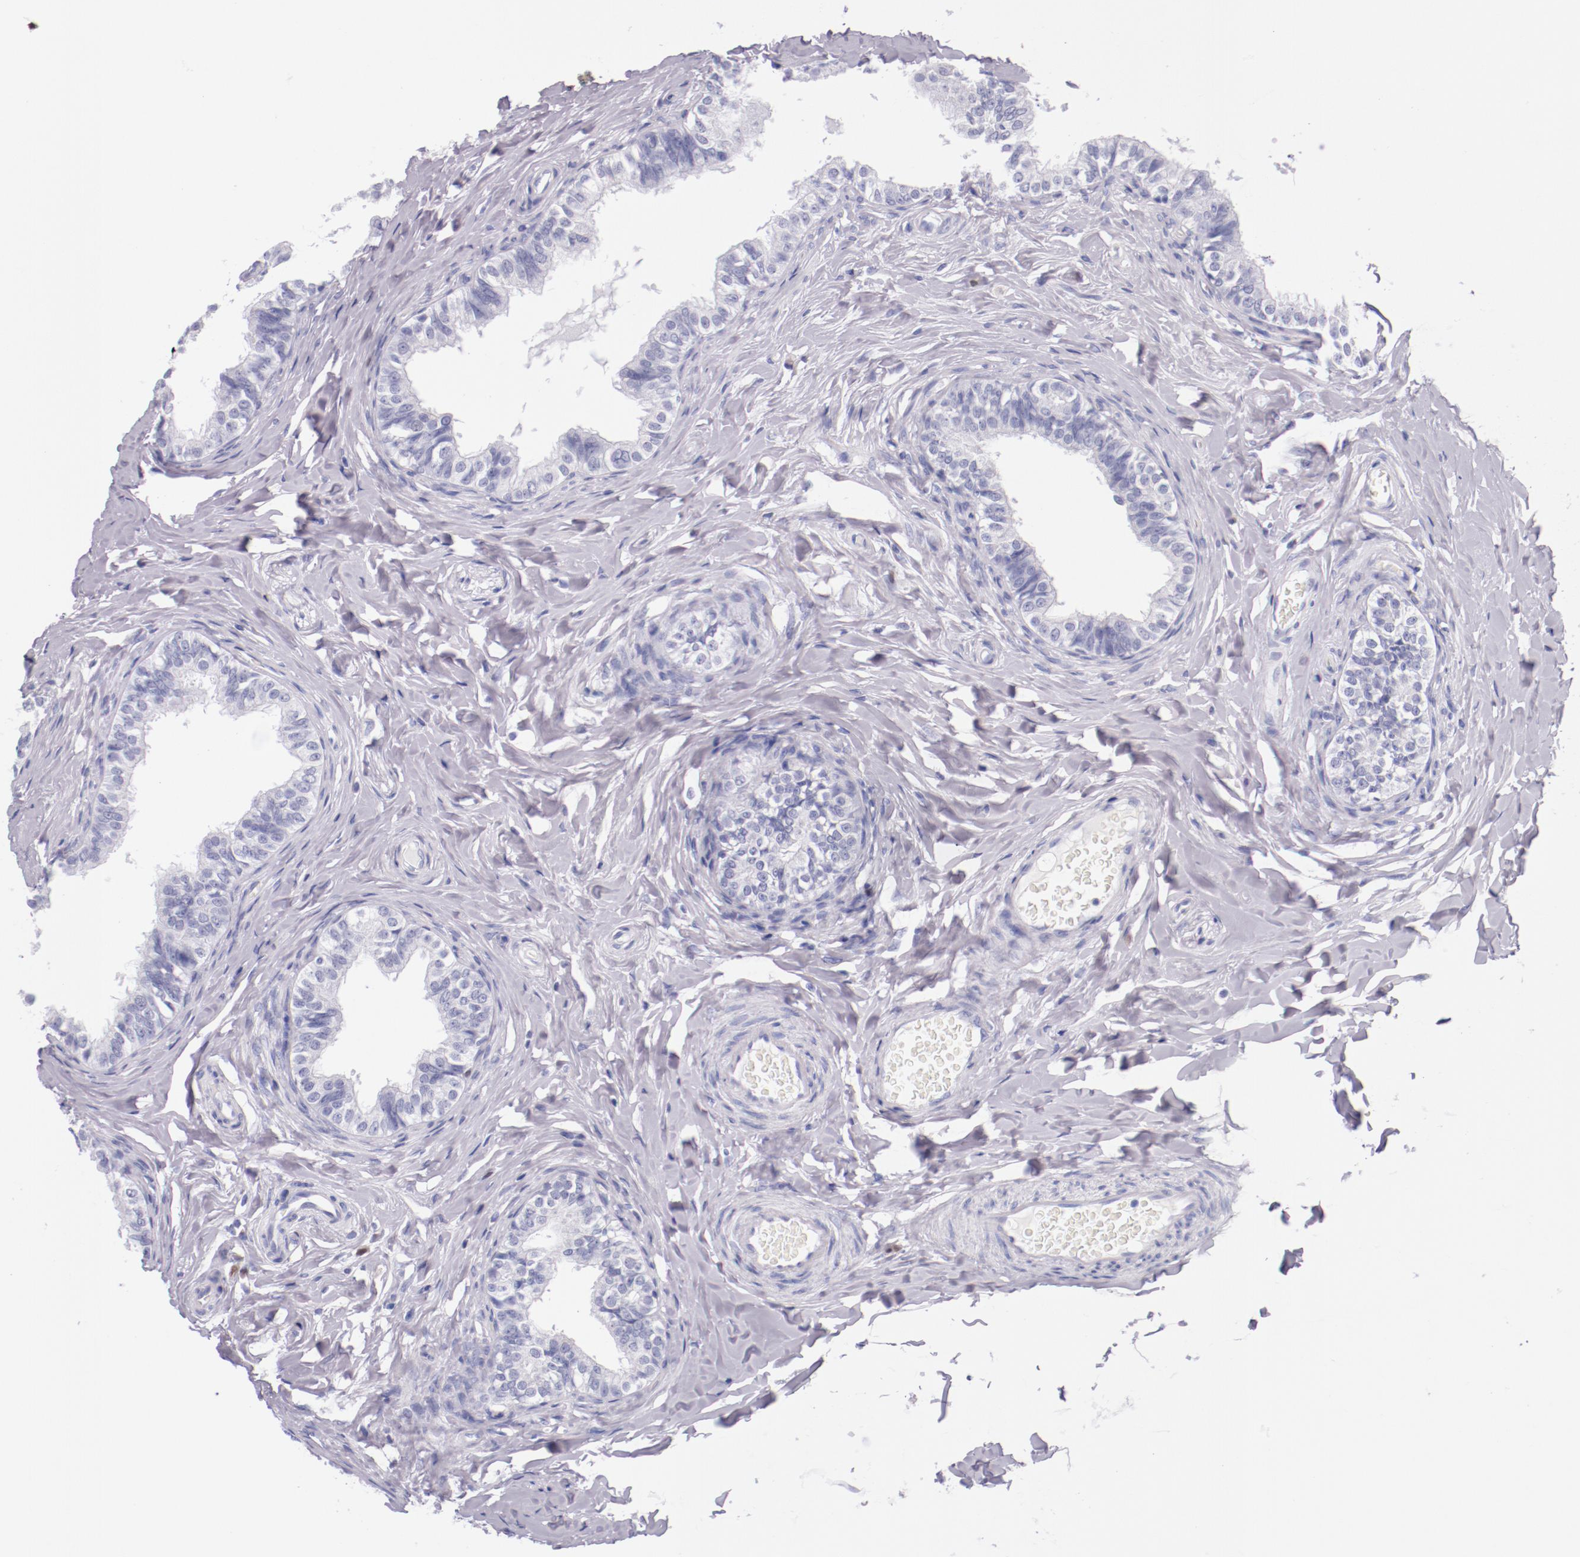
{"staining": {"intensity": "negative", "quantity": "none", "location": "none"}, "tissue": "epididymis", "cell_type": "Glandular cells", "image_type": "normal", "snomed": [{"axis": "morphology", "description": "Normal tissue, NOS"}, {"axis": "topography", "description": "Soft tissue"}, {"axis": "topography", "description": "Epididymis"}], "caption": "Immunohistochemical staining of benign epididymis exhibits no significant positivity in glandular cells.", "gene": "IRF4", "patient": {"sex": "male", "age": 26}}